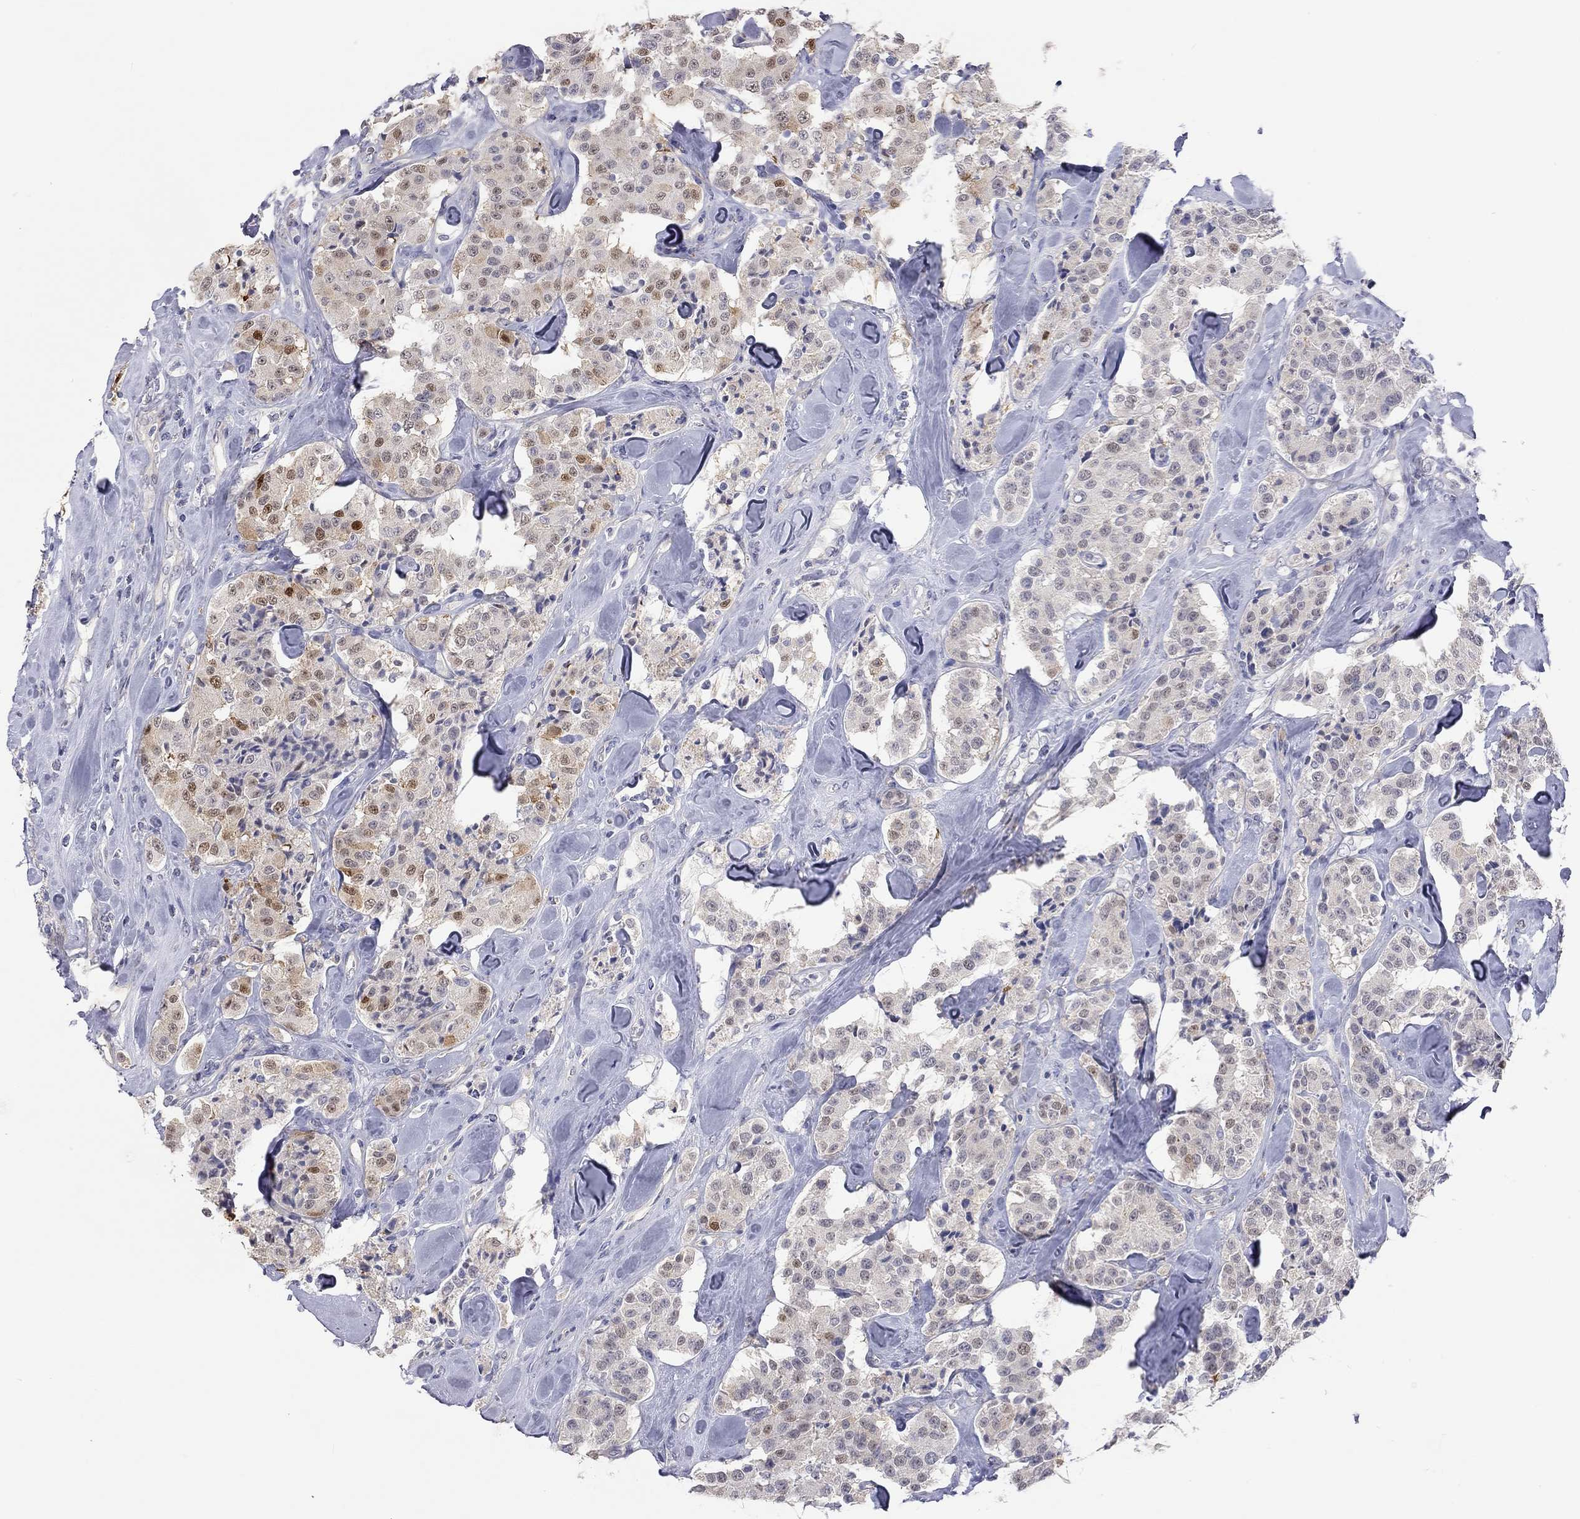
{"staining": {"intensity": "strong", "quantity": "<25%", "location": "nuclear"}, "tissue": "carcinoid", "cell_type": "Tumor cells", "image_type": "cancer", "snomed": [{"axis": "morphology", "description": "Carcinoid, malignant, NOS"}, {"axis": "topography", "description": "Pancreas"}], "caption": "A brown stain labels strong nuclear staining of a protein in human malignant carcinoid tumor cells. The staining was performed using DAB to visualize the protein expression in brown, while the nuclei were stained in blue with hematoxylin (Magnification: 20x).", "gene": "PAPSS2", "patient": {"sex": "male", "age": 41}}